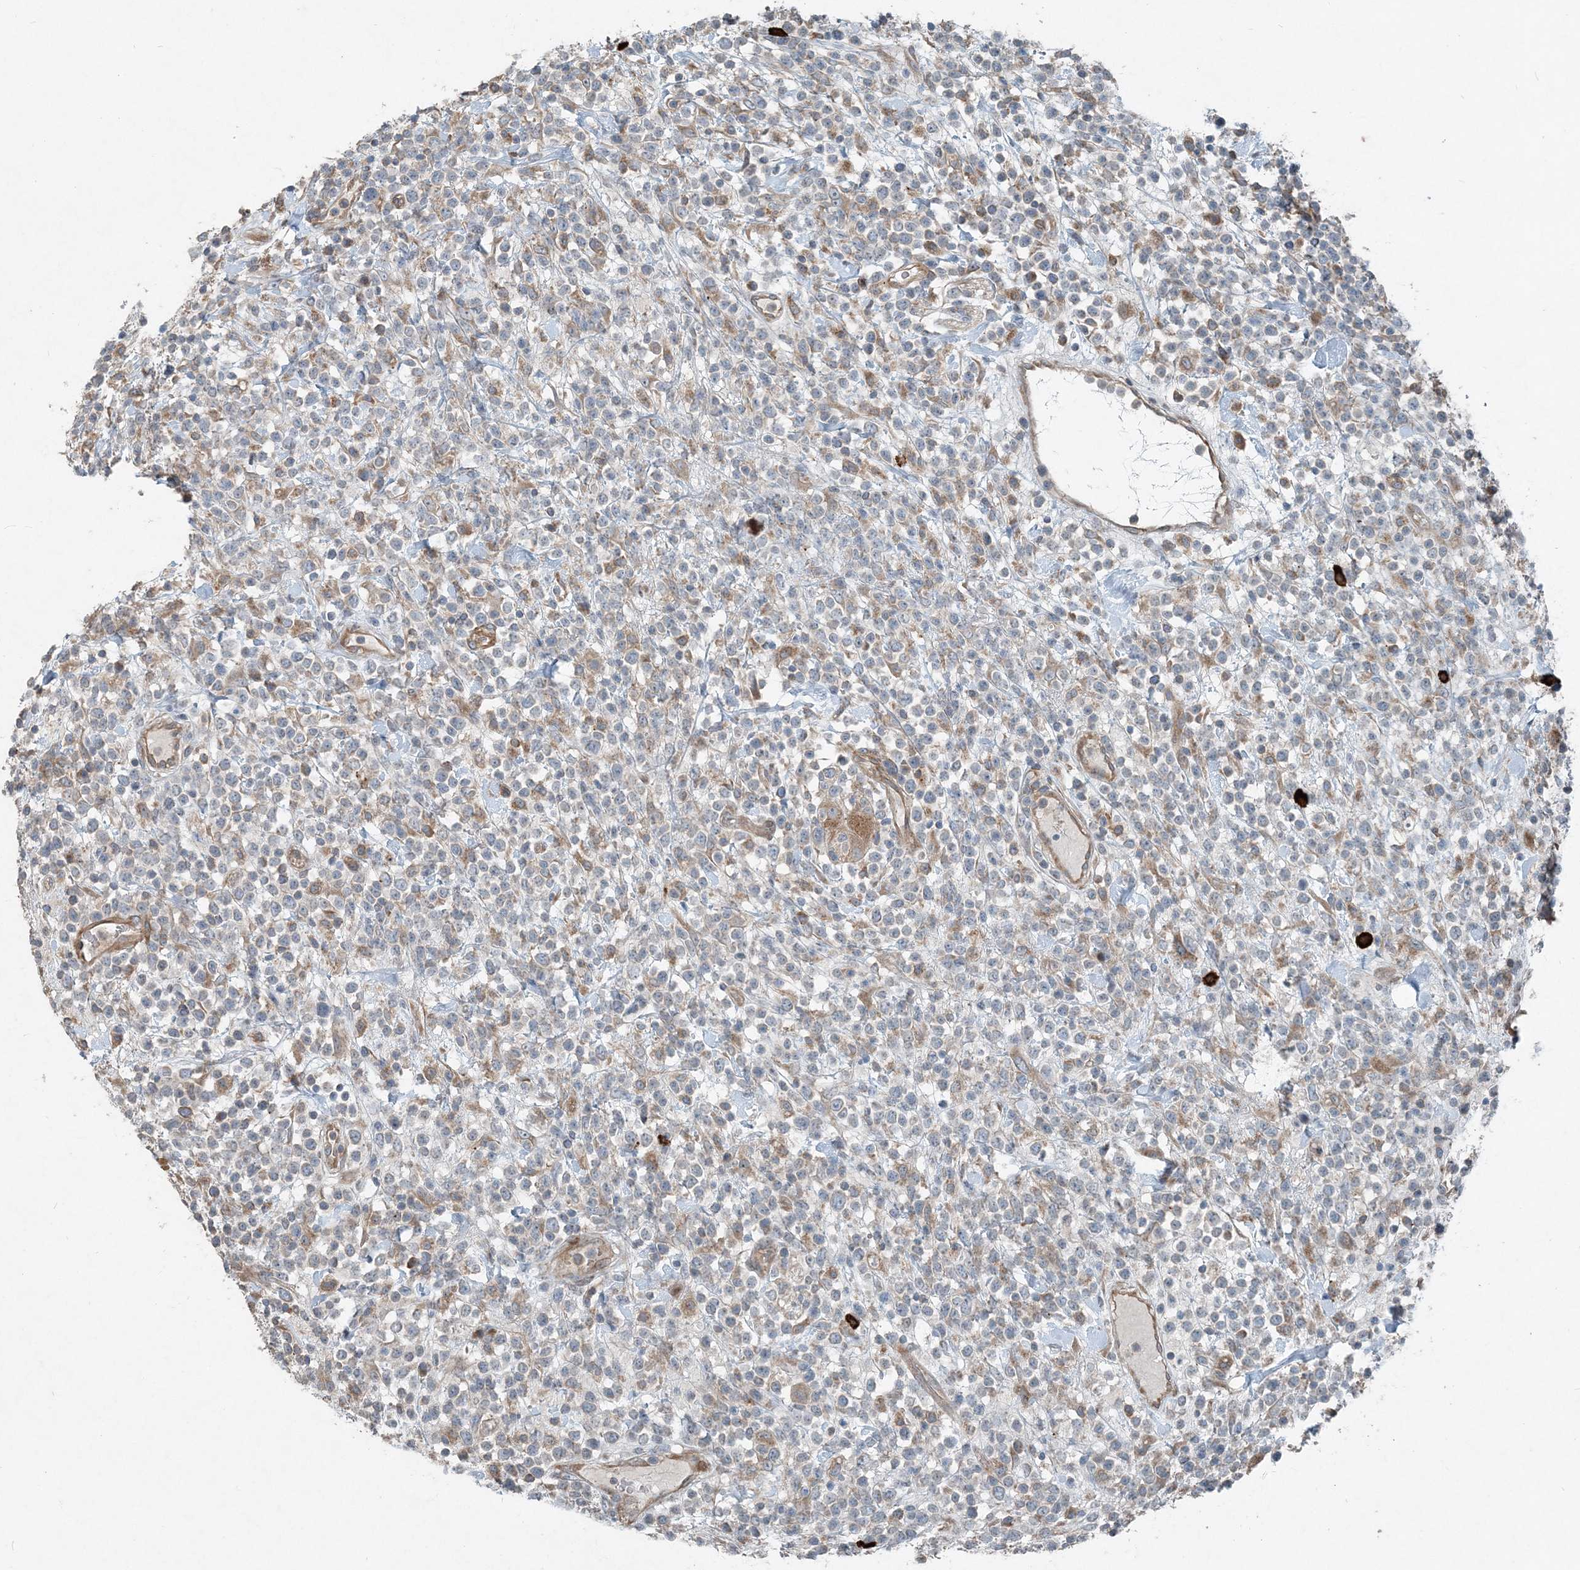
{"staining": {"intensity": "moderate", "quantity": "<25%", "location": "cytoplasmic/membranous"}, "tissue": "lymphoma", "cell_type": "Tumor cells", "image_type": "cancer", "snomed": [{"axis": "morphology", "description": "Malignant lymphoma, non-Hodgkin's type, High grade"}, {"axis": "topography", "description": "Colon"}], "caption": "Approximately <25% of tumor cells in lymphoma demonstrate moderate cytoplasmic/membranous protein positivity as visualized by brown immunohistochemical staining.", "gene": "INTU", "patient": {"sex": "female", "age": 53}}